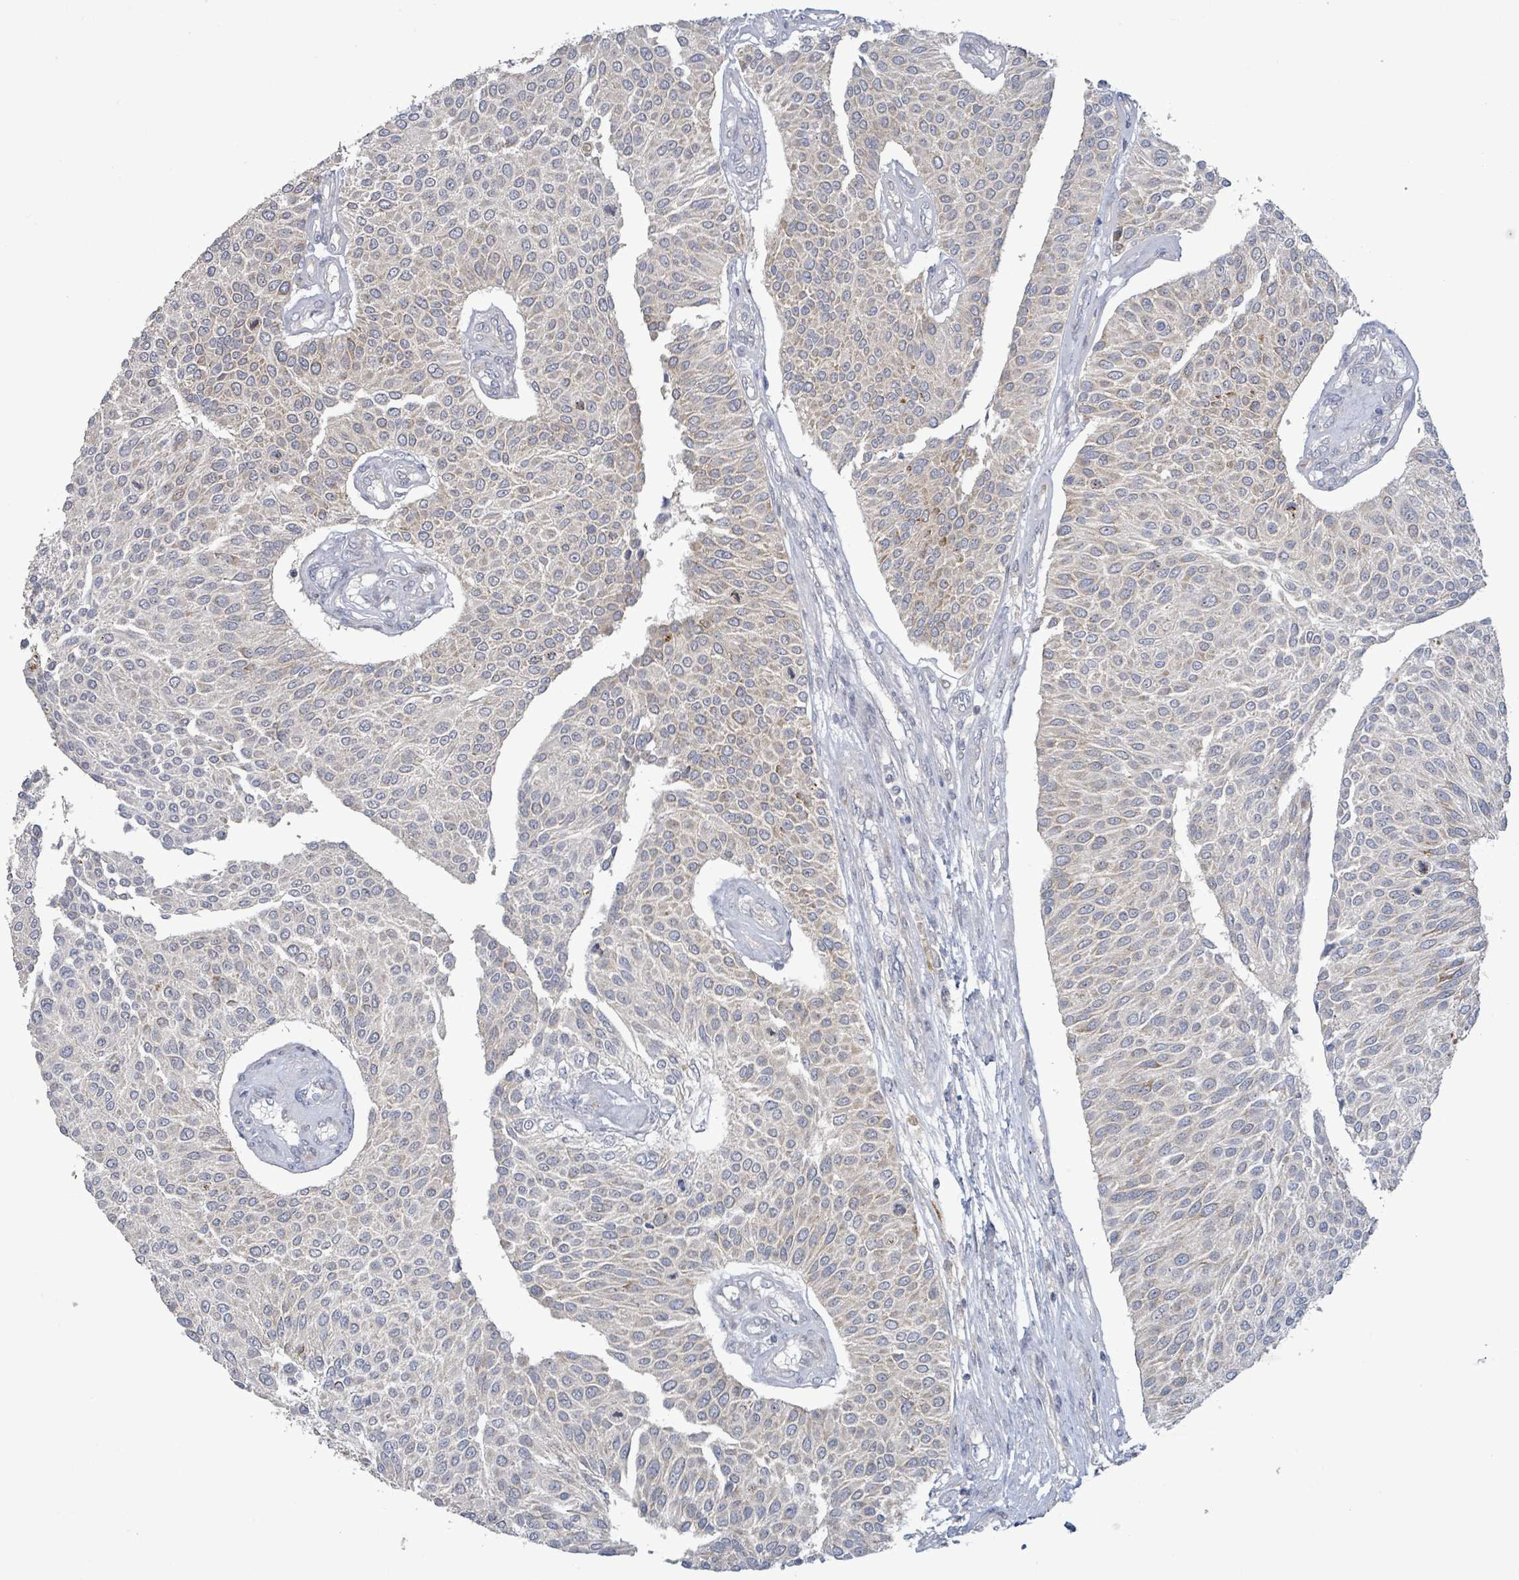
{"staining": {"intensity": "weak", "quantity": "<25%", "location": "cytoplasmic/membranous"}, "tissue": "urothelial cancer", "cell_type": "Tumor cells", "image_type": "cancer", "snomed": [{"axis": "morphology", "description": "Urothelial carcinoma, NOS"}, {"axis": "topography", "description": "Urinary bladder"}], "caption": "IHC of human transitional cell carcinoma exhibits no staining in tumor cells. (DAB (3,3'-diaminobenzidine) immunohistochemistry visualized using brightfield microscopy, high magnification).", "gene": "LILRA4", "patient": {"sex": "male", "age": 55}}